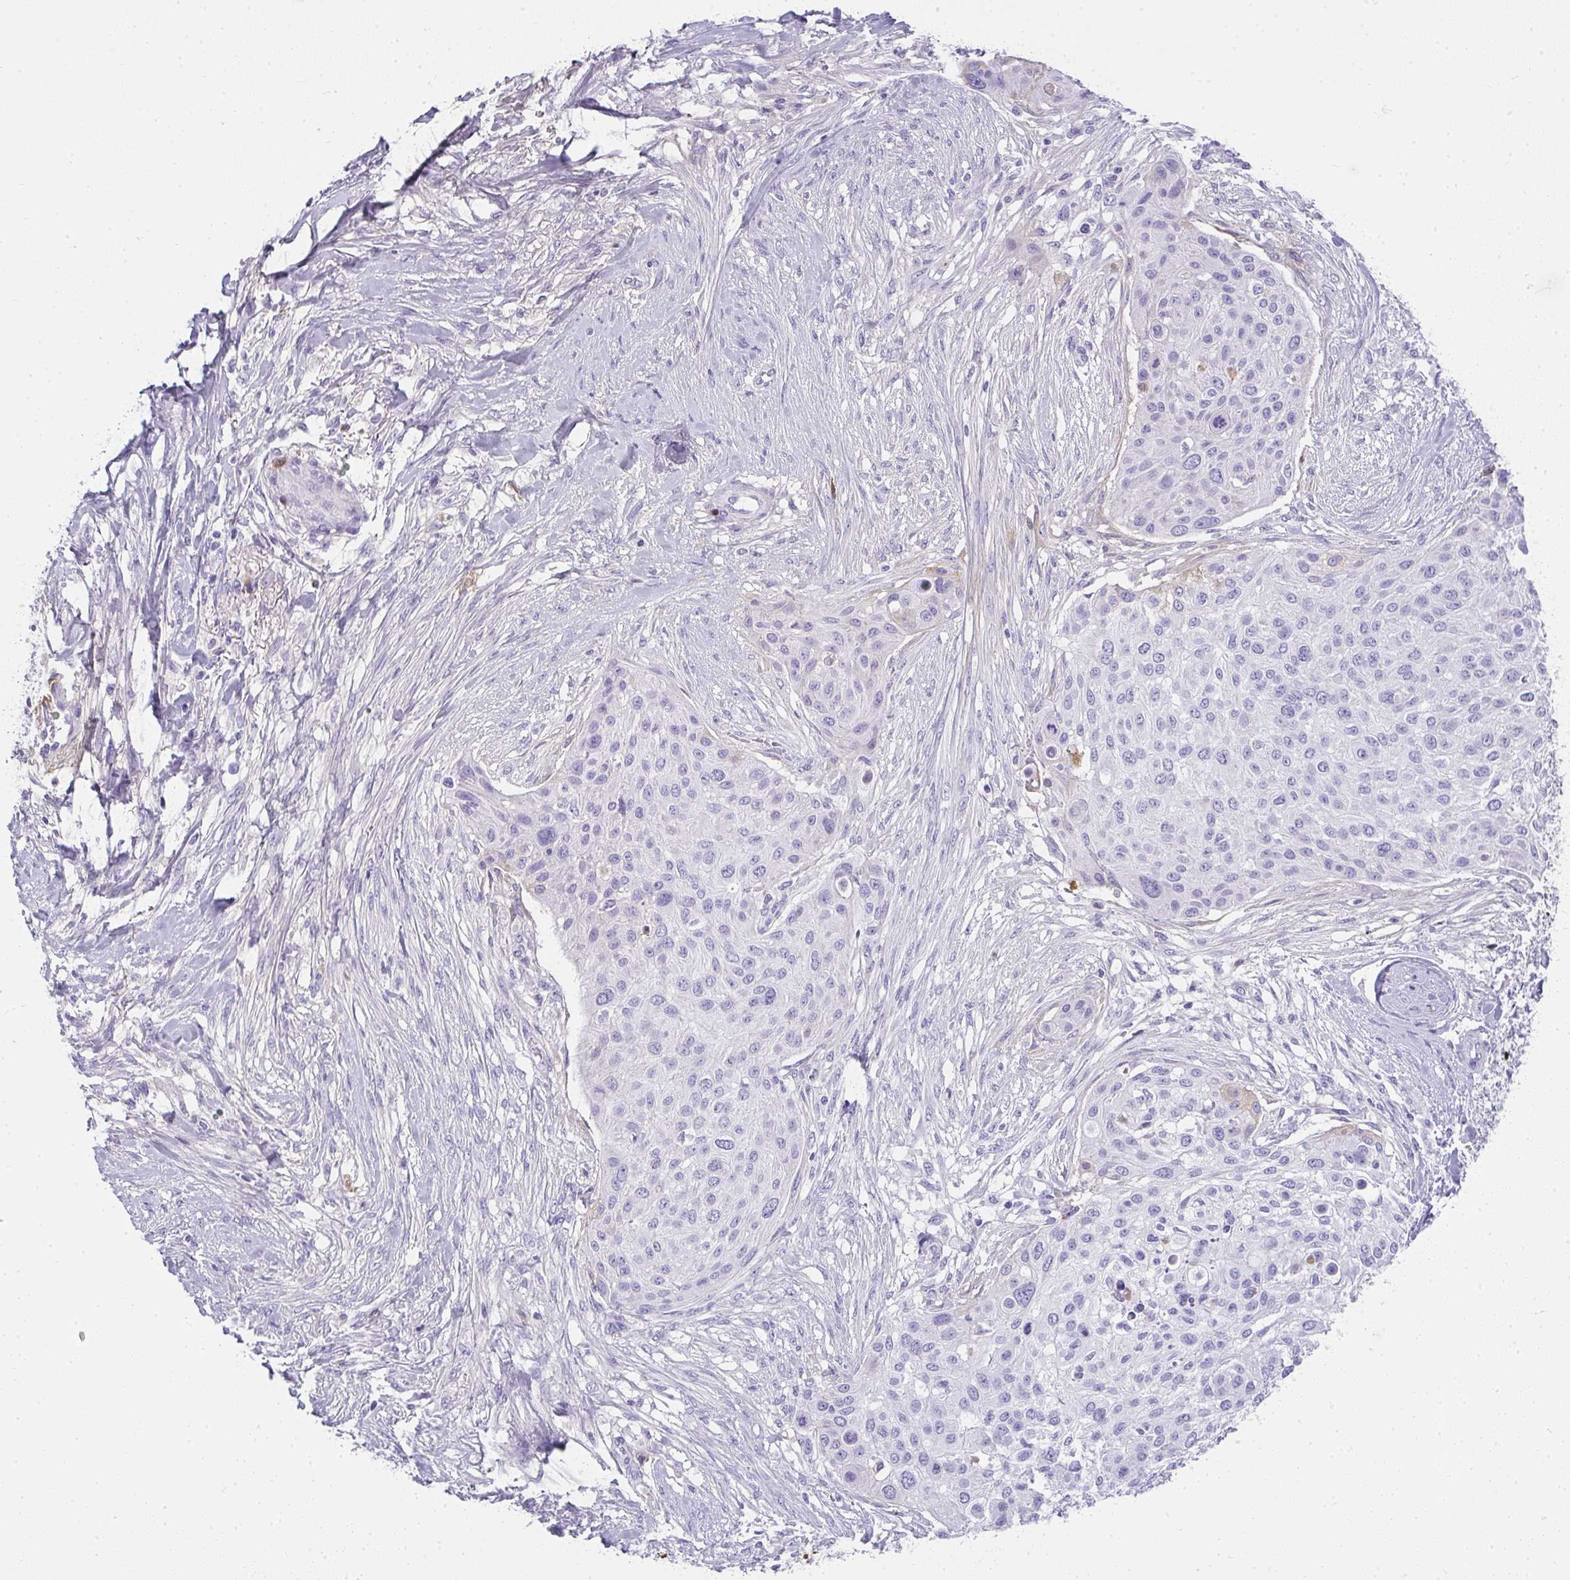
{"staining": {"intensity": "negative", "quantity": "none", "location": "none"}, "tissue": "skin cancer", "cell_type": "Tumor cells", "image_type": "cancer", "snomed": [{"axis": "morphology", "description": "Squamous cell carcinoma, NOS"}, {"axis": "topography", "description": "Skin"}], "caption": "Tumor cells show no significant staining in skin cancer (squamous cell carcinoma). (DAB (3,3'-diaminobenzidine) immunohistochemistry visualized using brightfield microscopy, high magnification).", "gene": "ZSWIM3", "patient": {"sex": "female", "age": 87}}